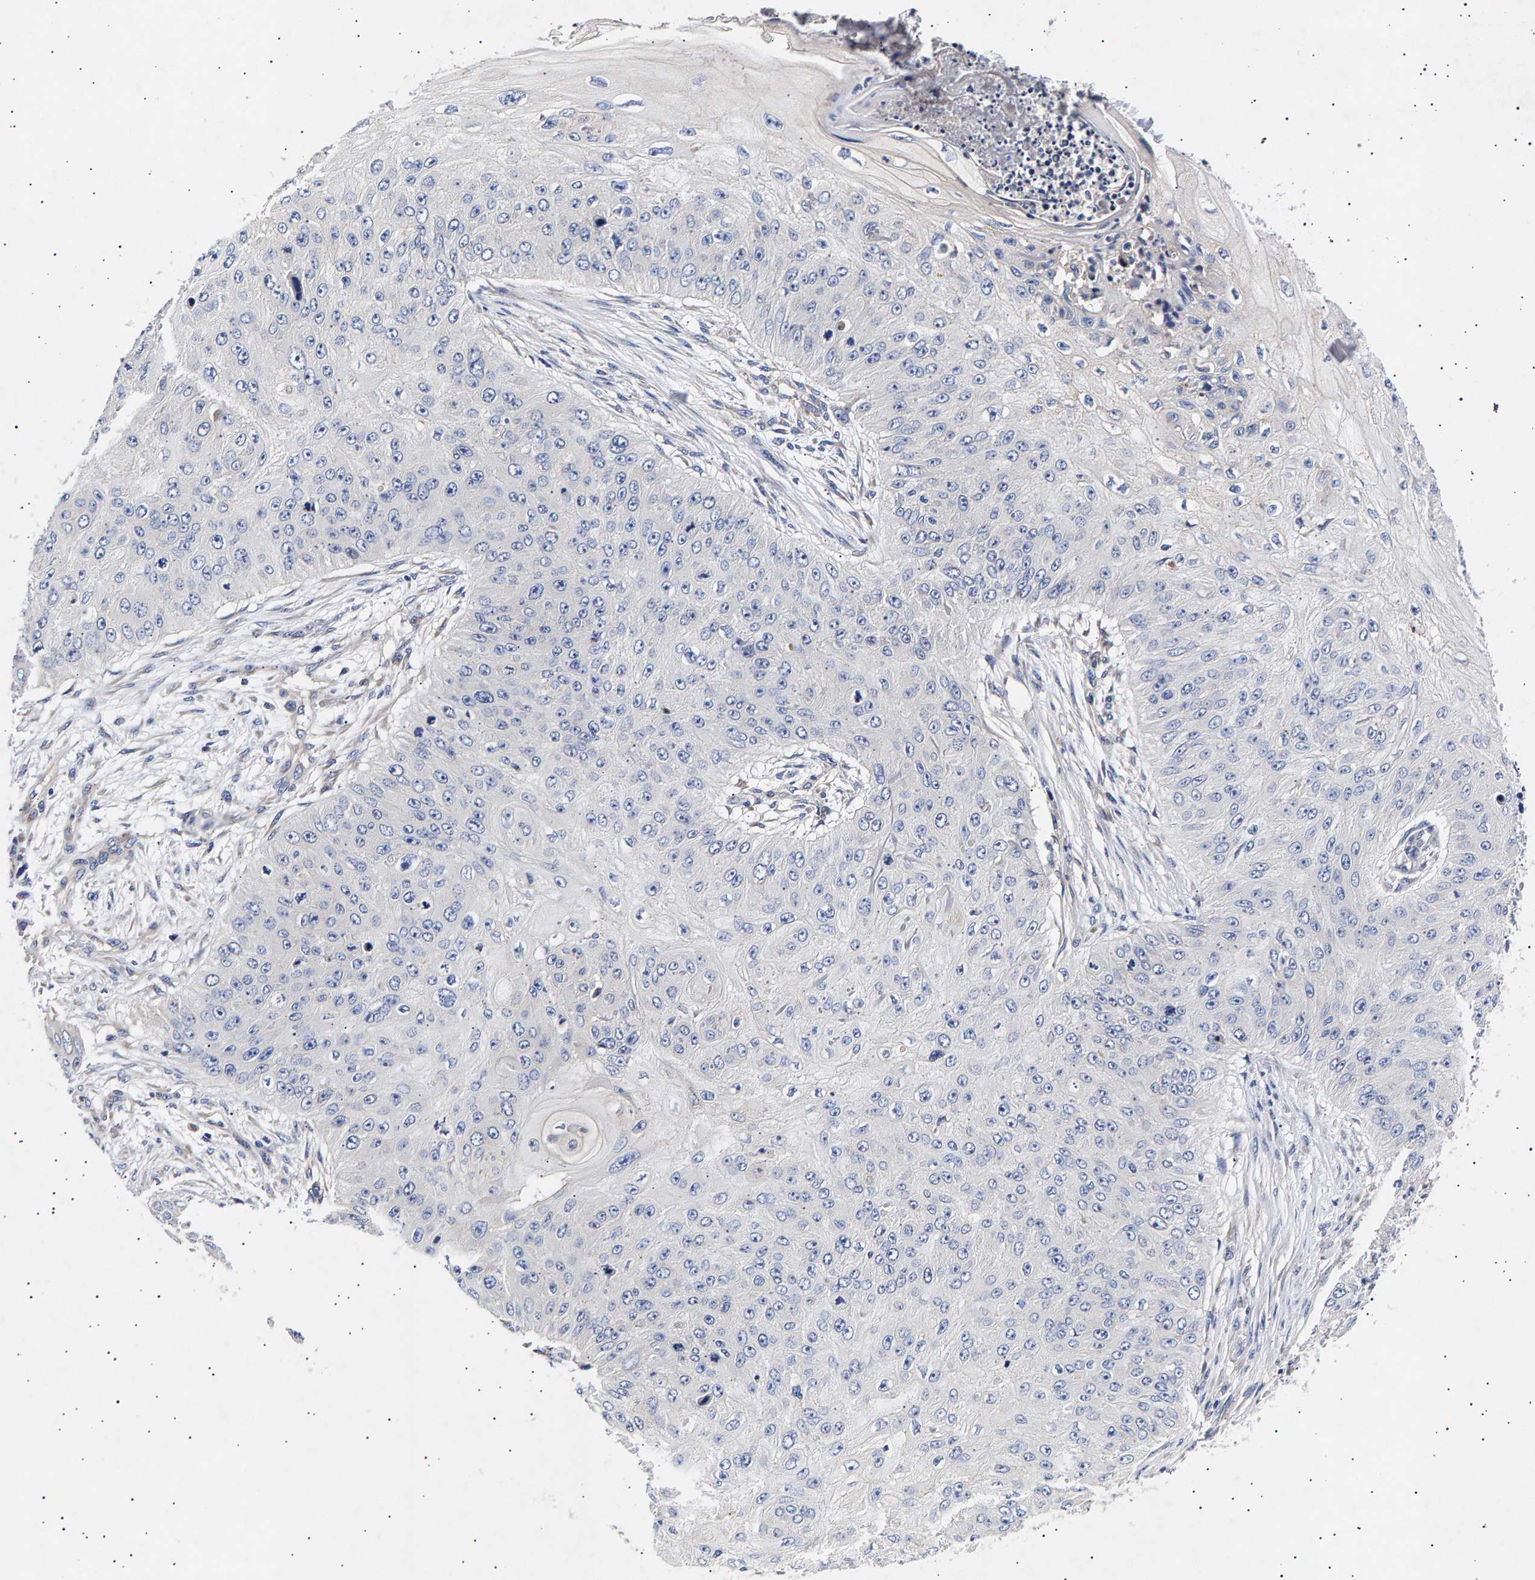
{"staining": {"intensity": "negative", "quantity": "none", "location": "none"}, "tissue": "skin cancer", "cell_type": "Tumor cells", "image_type": "cancer", "snomed": [{"axis": "morphology", "description": "Squamous cell carcinoma, NOS"}, {"axis": "topography", "description": "Skin"}], "caption": "Immunohistochemistry (IHC) of skin cancer shows no expression in tumor cells. (DAB (3,3'-diaminobenzidine) IHC with hematoxylin counter stain).", "gene": "ANKRD40", "patient": {"sex": "female", "age": 80}}